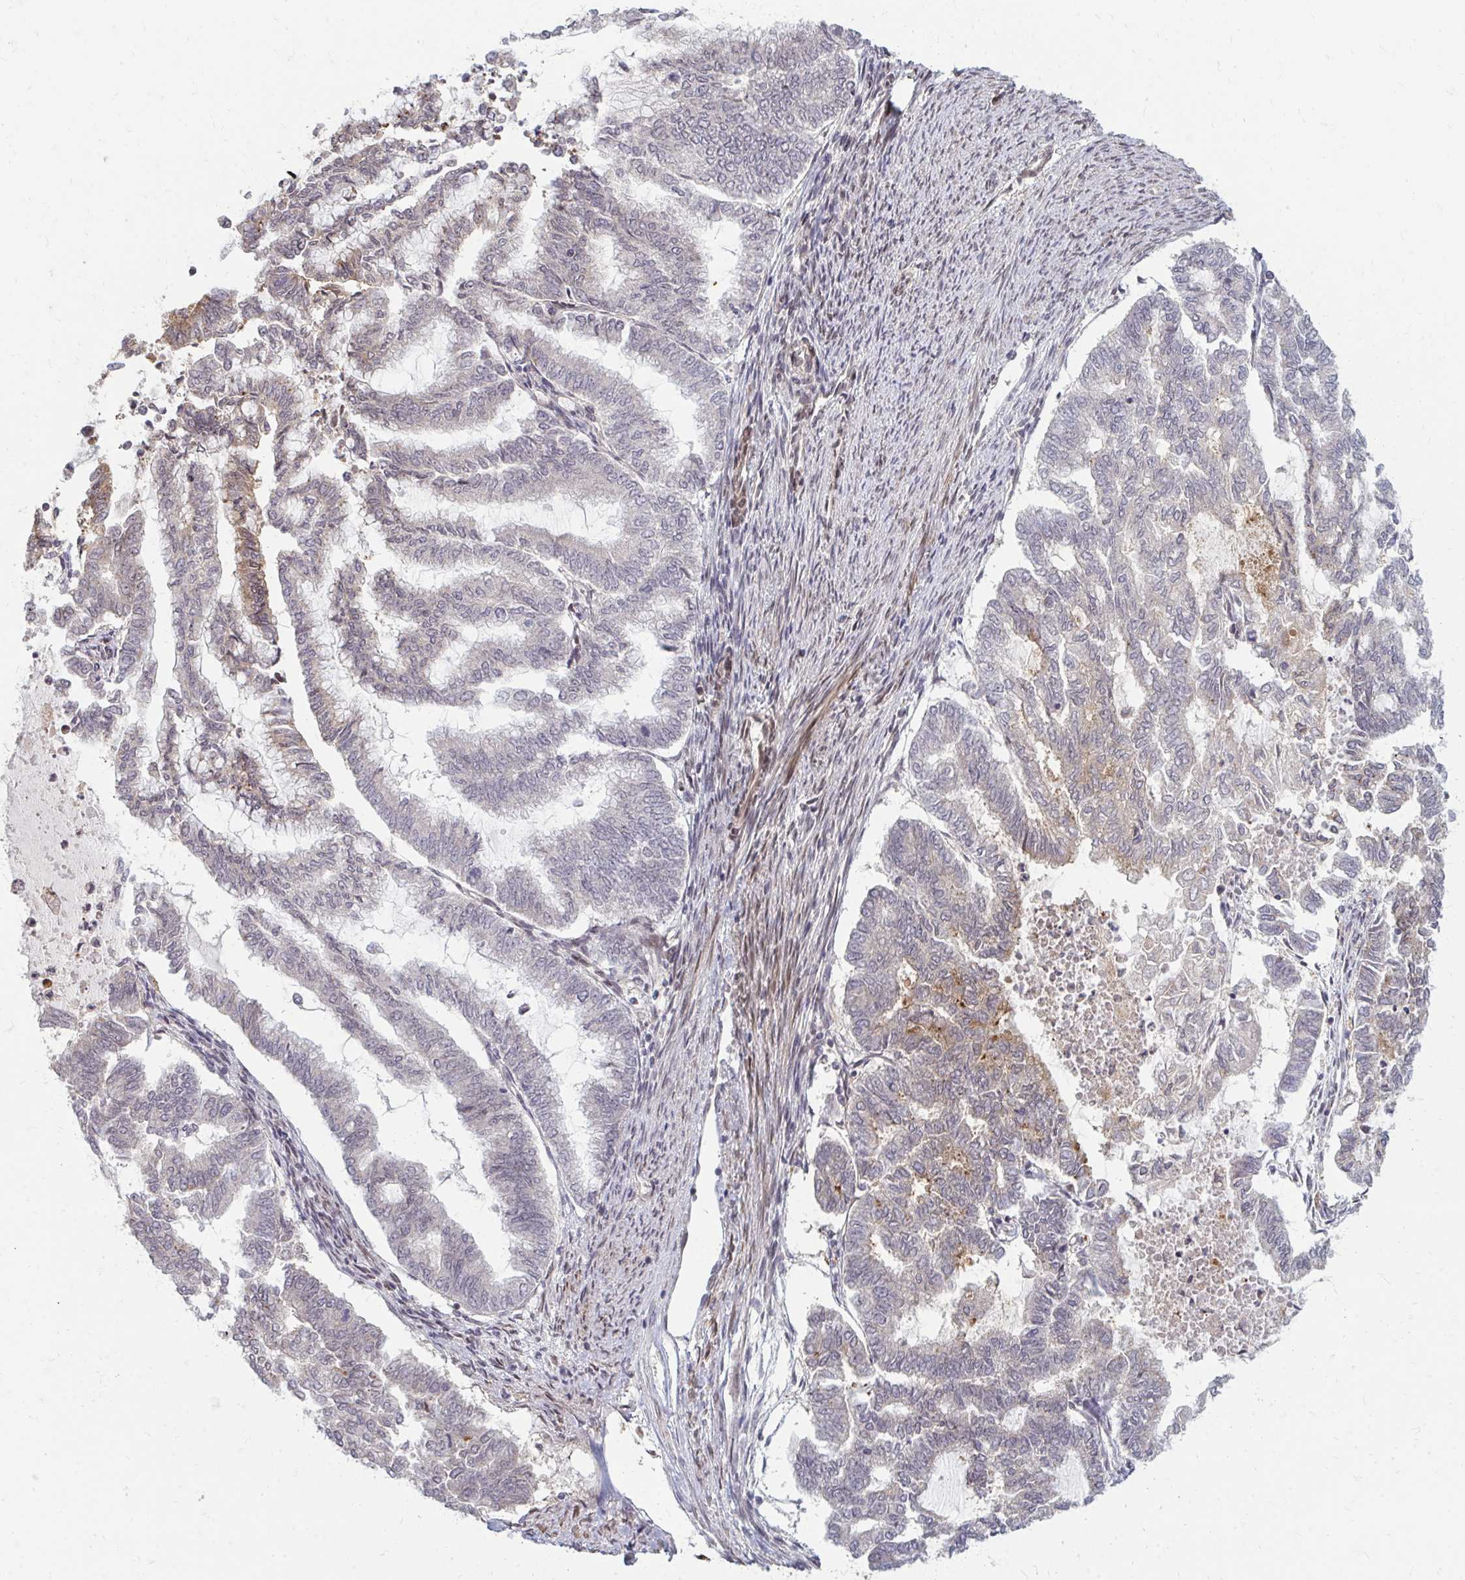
{"staining": {"intensity": "negative", "quantity": "none", "location": "none"}, "tissue": "endometrial cancer", "cell_type": "Tumor cells", "image_type": "cancer", "snomed": [{"axis": "morphology", "description": "Adenocarcinoma, NOS"}, {"axis": "topography", "description": "Endometrium"}], "caption": "Endometrial cancer (adenocarcinoma) was stained to show a protein in brown. There is no significant positivity in tumor cells. The staining was performed using DAB (3,3'-diaminobenzidine) to visualize the protein expression in brown, while the nuclei were stained in blue with hematoxylin (Magnification: 20x).", "gene": "ZNF285", "patient": {"sex": "female", "age": 79}}